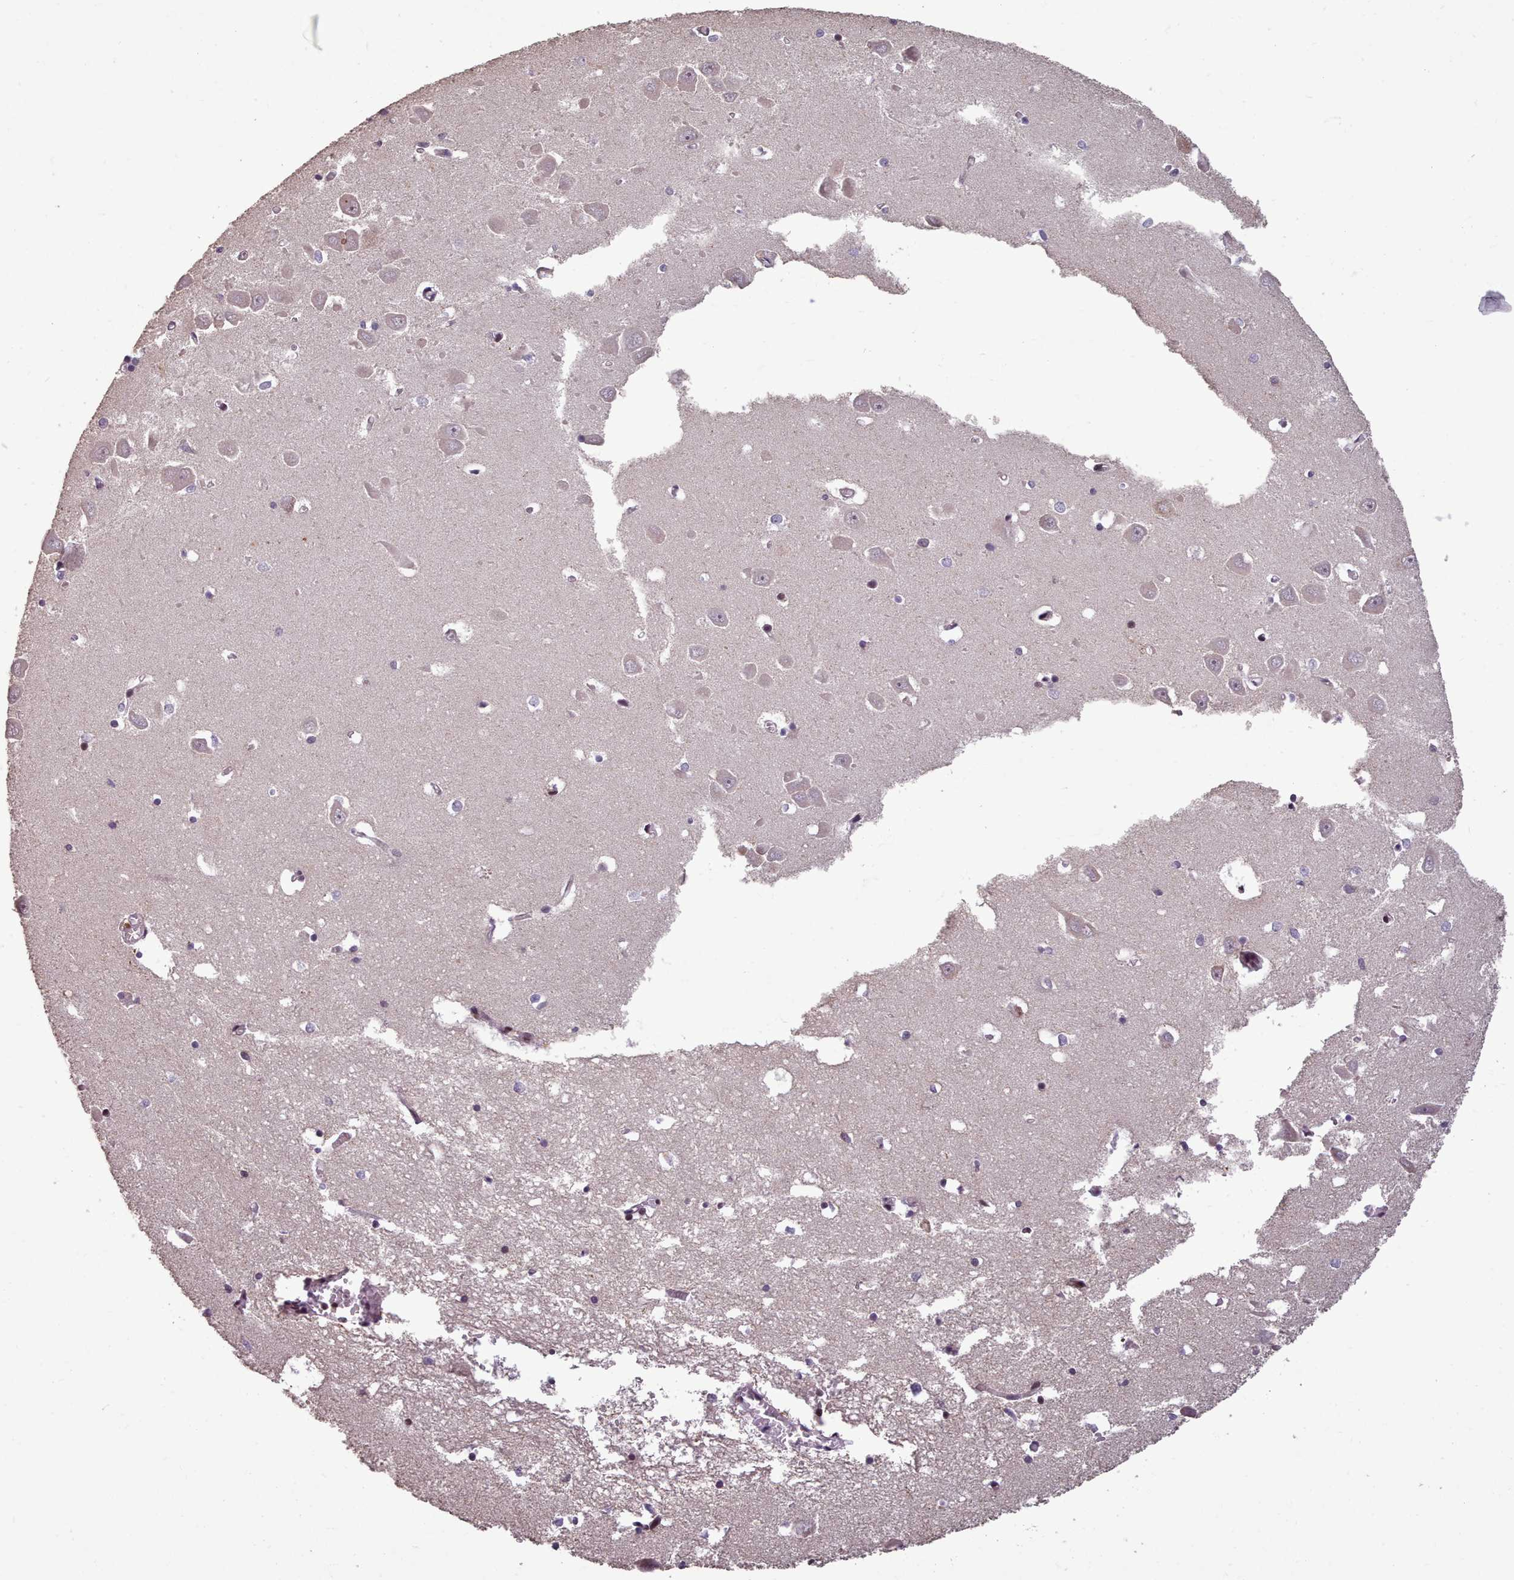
{"staining": {"intensity": "negative", "quantity": "none", "location": "none"}, "tissue": "hippocampus", "cell_type": "Glial cells", "image_type": "normal", "snomed": [{"axis": "morphology", "description": "Normal tissue, NOS"}, {"axis": "topography", "description": "Hippocampus"}], "caption": "This is an immunohistochemistry (IHC) micrograph of benign human hippocampus. There is no staining in glial cells.", "gene": "ENSA", "patient": {"sex": "male", "age": 70}}